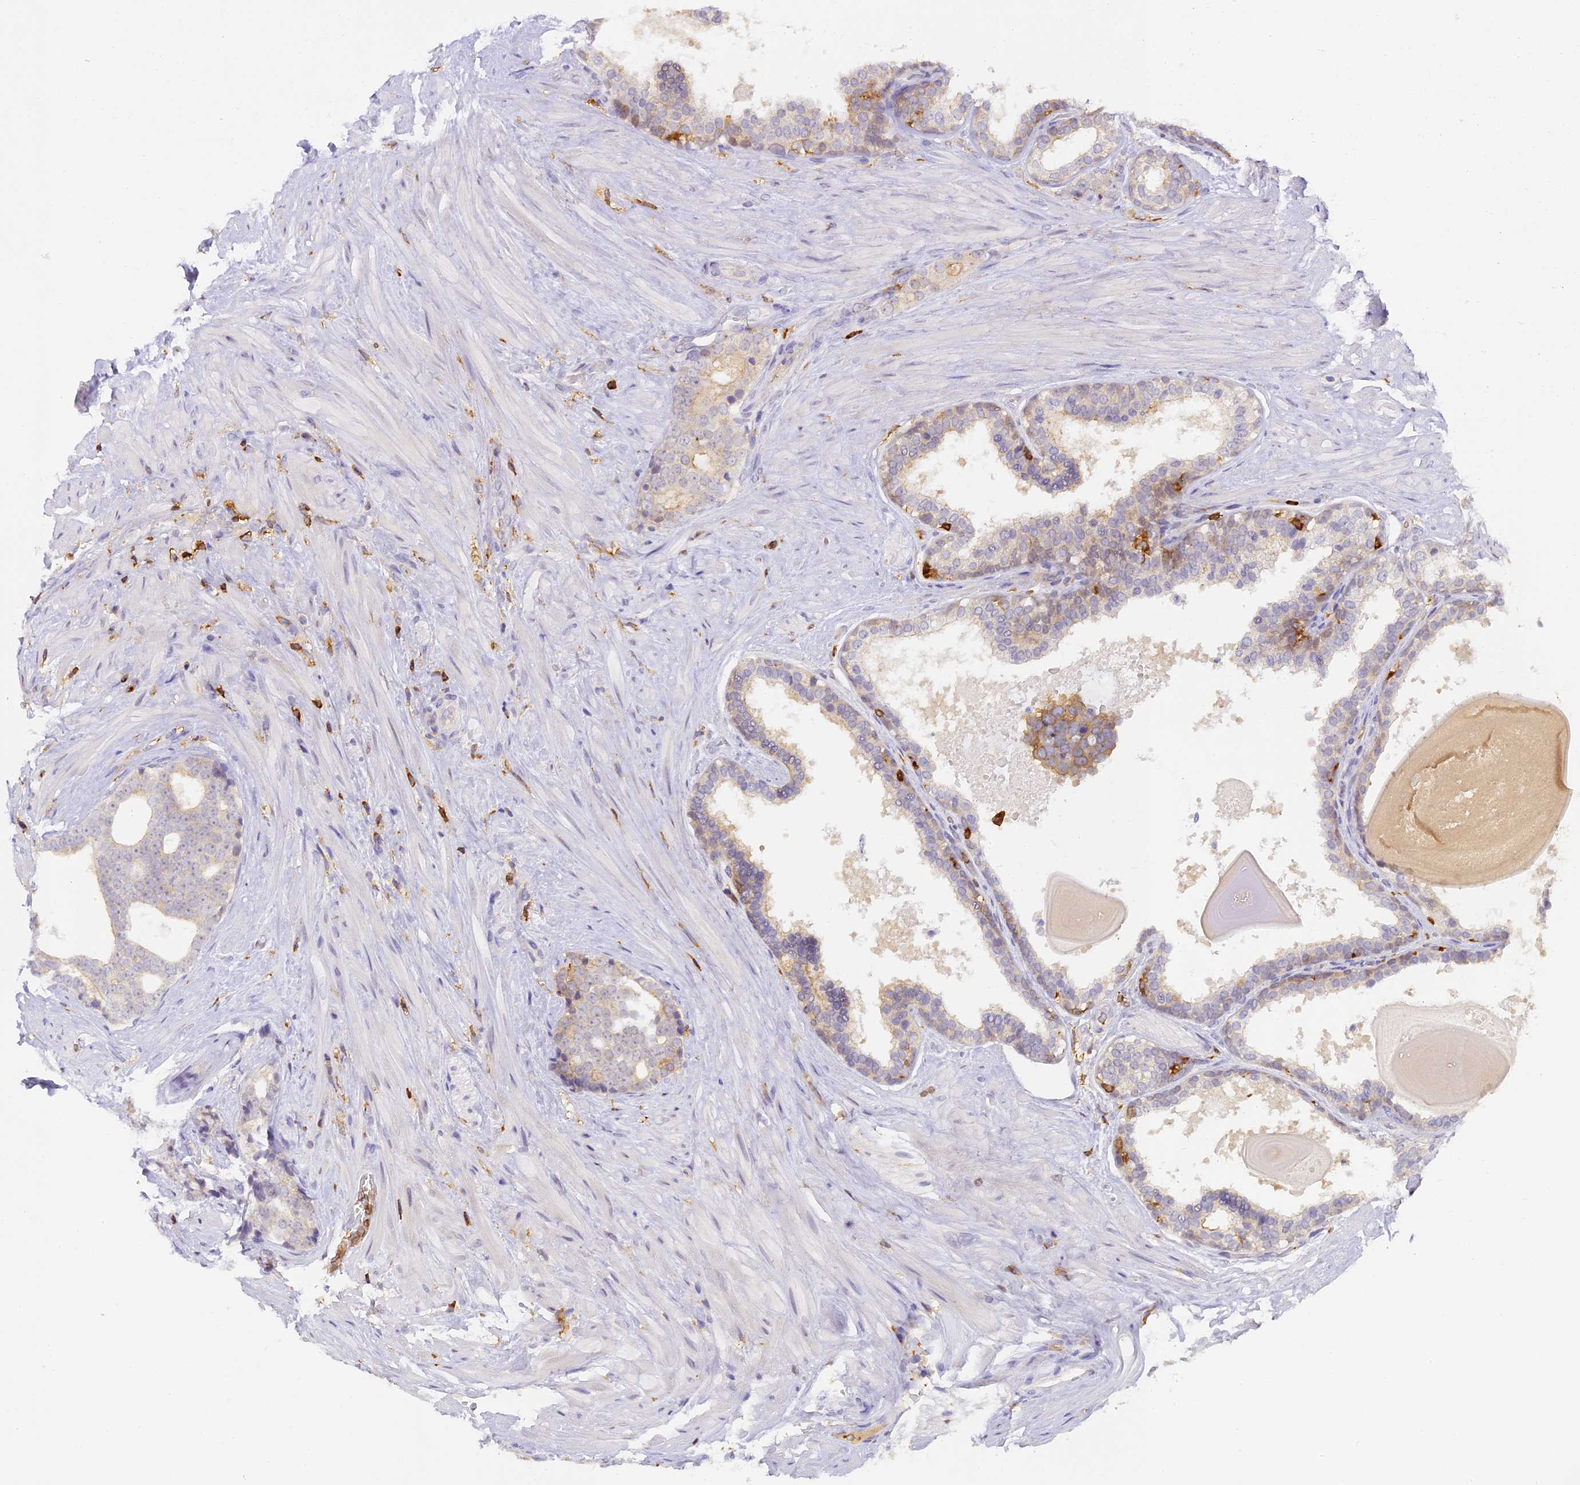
{"staining": {"intensity": "negative", "quantity": "none", "location": "none"}, "tissue": "prostate cancer", "cell_type": "Tumor cells", "image_type": "cancer", "snomed": [{"axis": "morphology", "description": "Adenocarcinoma, High grade"}, {"axis": "topography", "description": "Prostate"}], "caption": "The IHC micrograph has no significant expression in tumor cells of prostate cancer tissue.", "gene": "FYB1", "patient": {"sex": "male", "age": 56}}